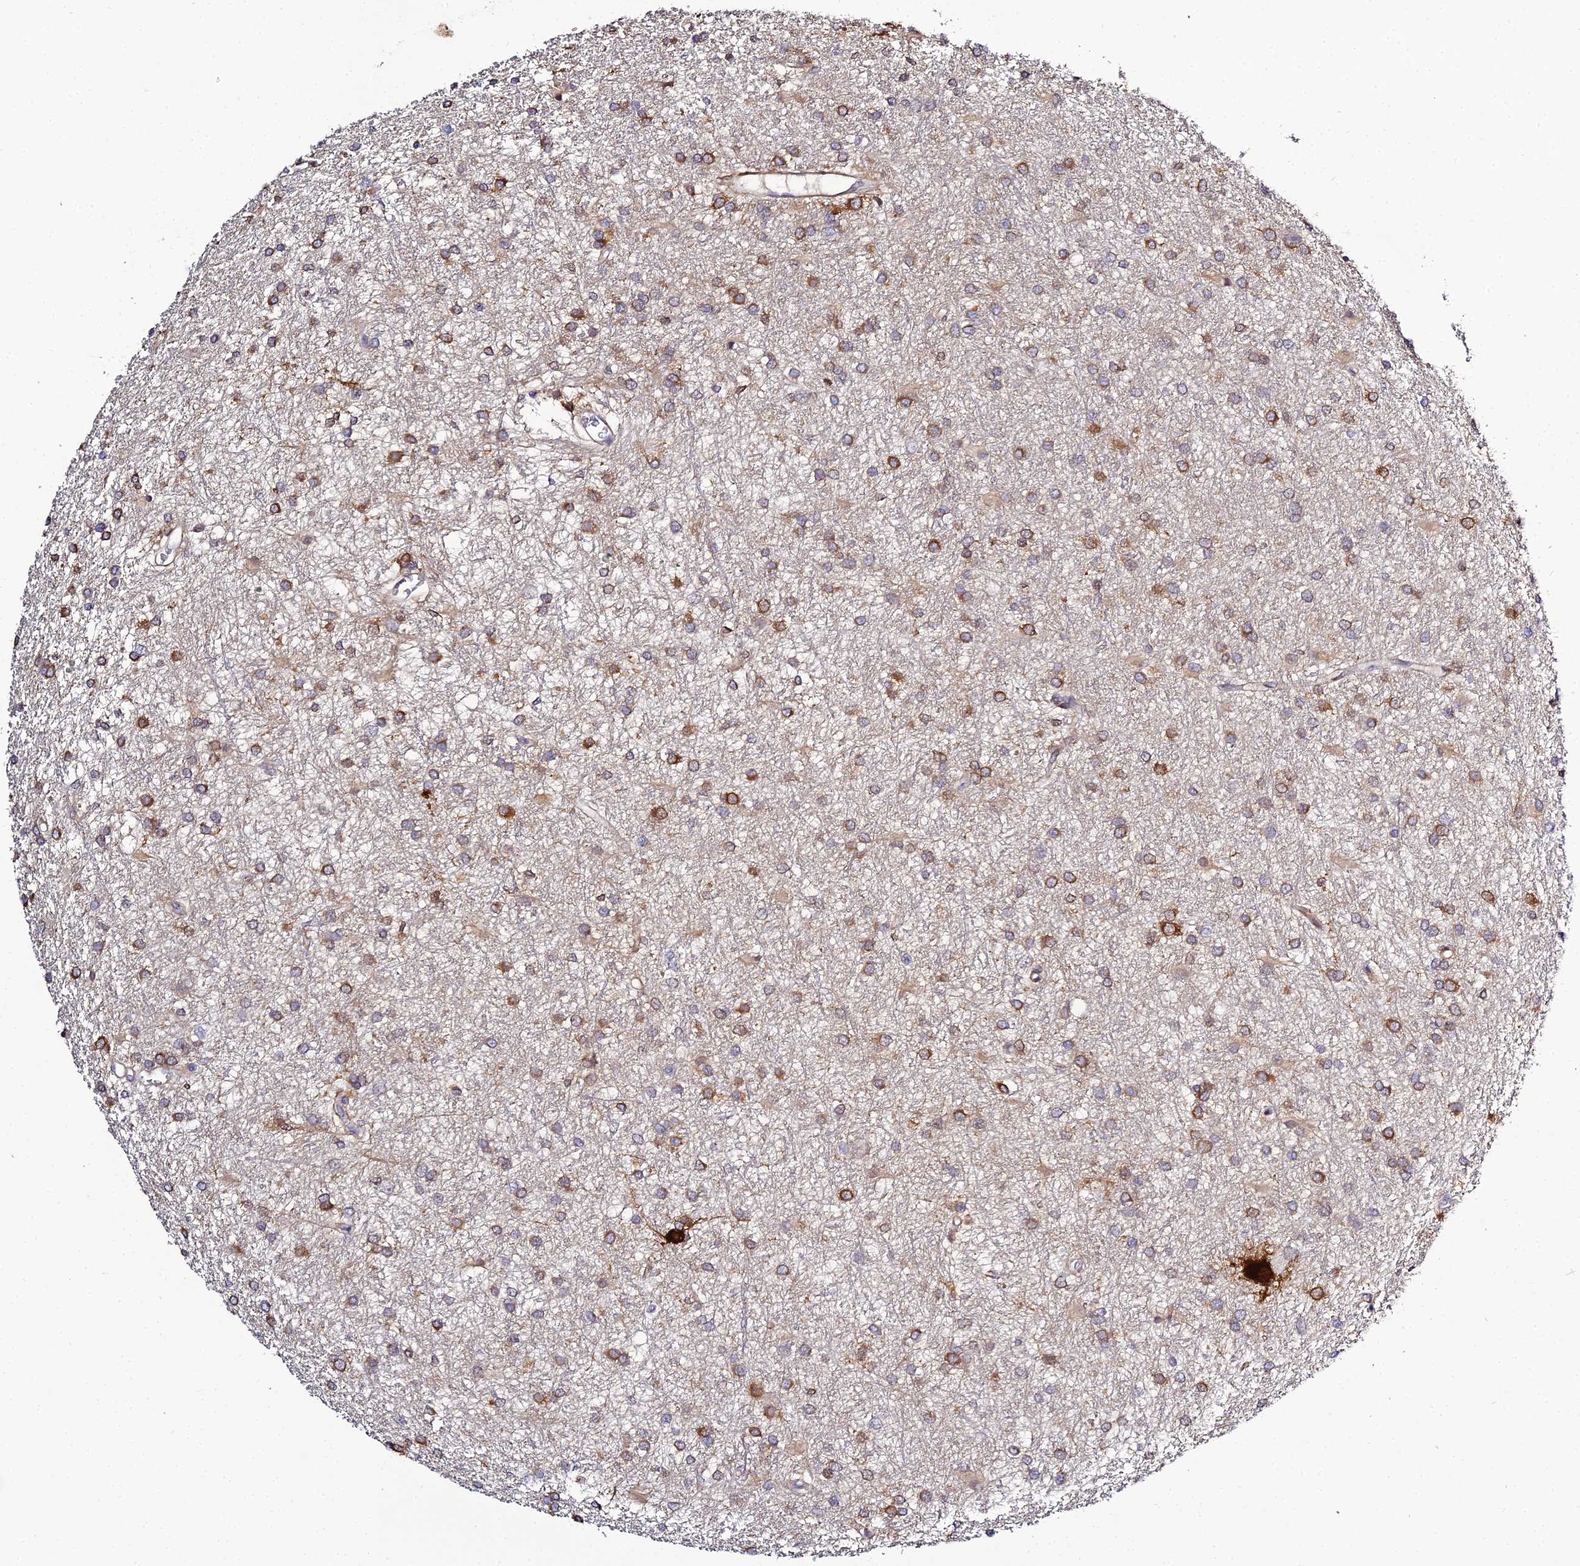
{"staining": {"intensity": "moderate", "quantity": ">75%", "location": "cytoplasmic/membranous"}, "tissue": "glioma", "cell_type": "Tumor cells", "image_type": "cancer", "snomed": [{"axis": "morphology", "description": "Glioma, malignant, High grade"}, {"axis": "topography", "description": "Brain"}], "caption": "Human malignant glioma (high-grade) stained with a brown dye displays moderate cytoplasmic/membranous positive positivity in about >75% of tumor cells.", "gene": "IL4I1", "patient": {"sex": "female", "age": 50}}